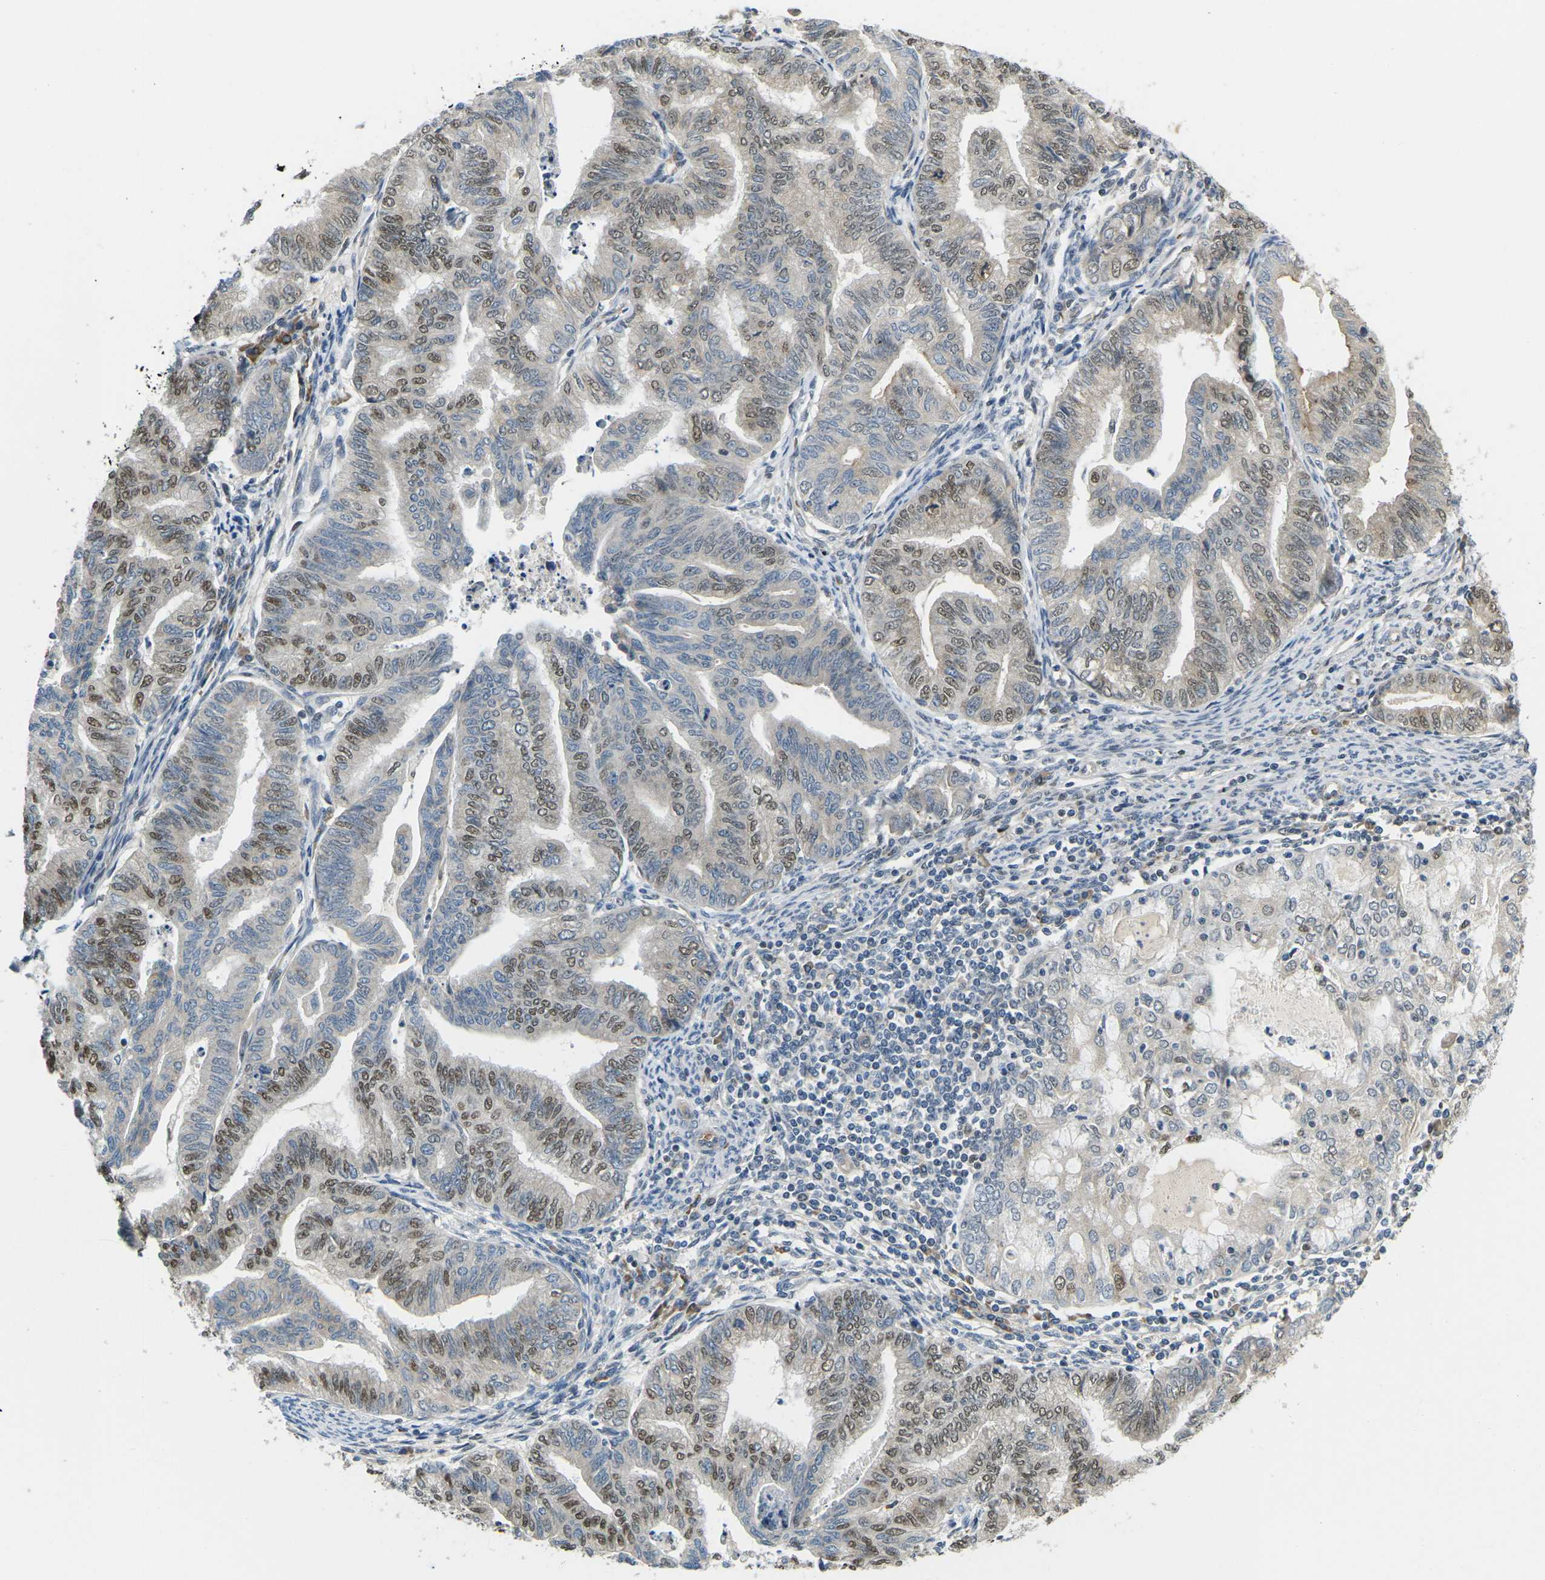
{"staining": {"intensity": "moderate", "quantity": "25%-75%", "location": "nuclear"}, "tissue": "endometrial cancer", "cell_type": "Tumor cells", "image_type": "cancer", "snomed": [{"axis": "morphology", "description": "Adenocarcinoma, NOS"}, {"axis": "topography", "description": "Endometrium"}], "caption": "IHC (DAB (3,3'-diaminobenzidine)) staining of endometrial cancer shows moderate nuclear protein expression in approximately 25%-75% of tumor cells.", "gene": "ERBB4", "patient": {"sex": "female", "age": 79}}